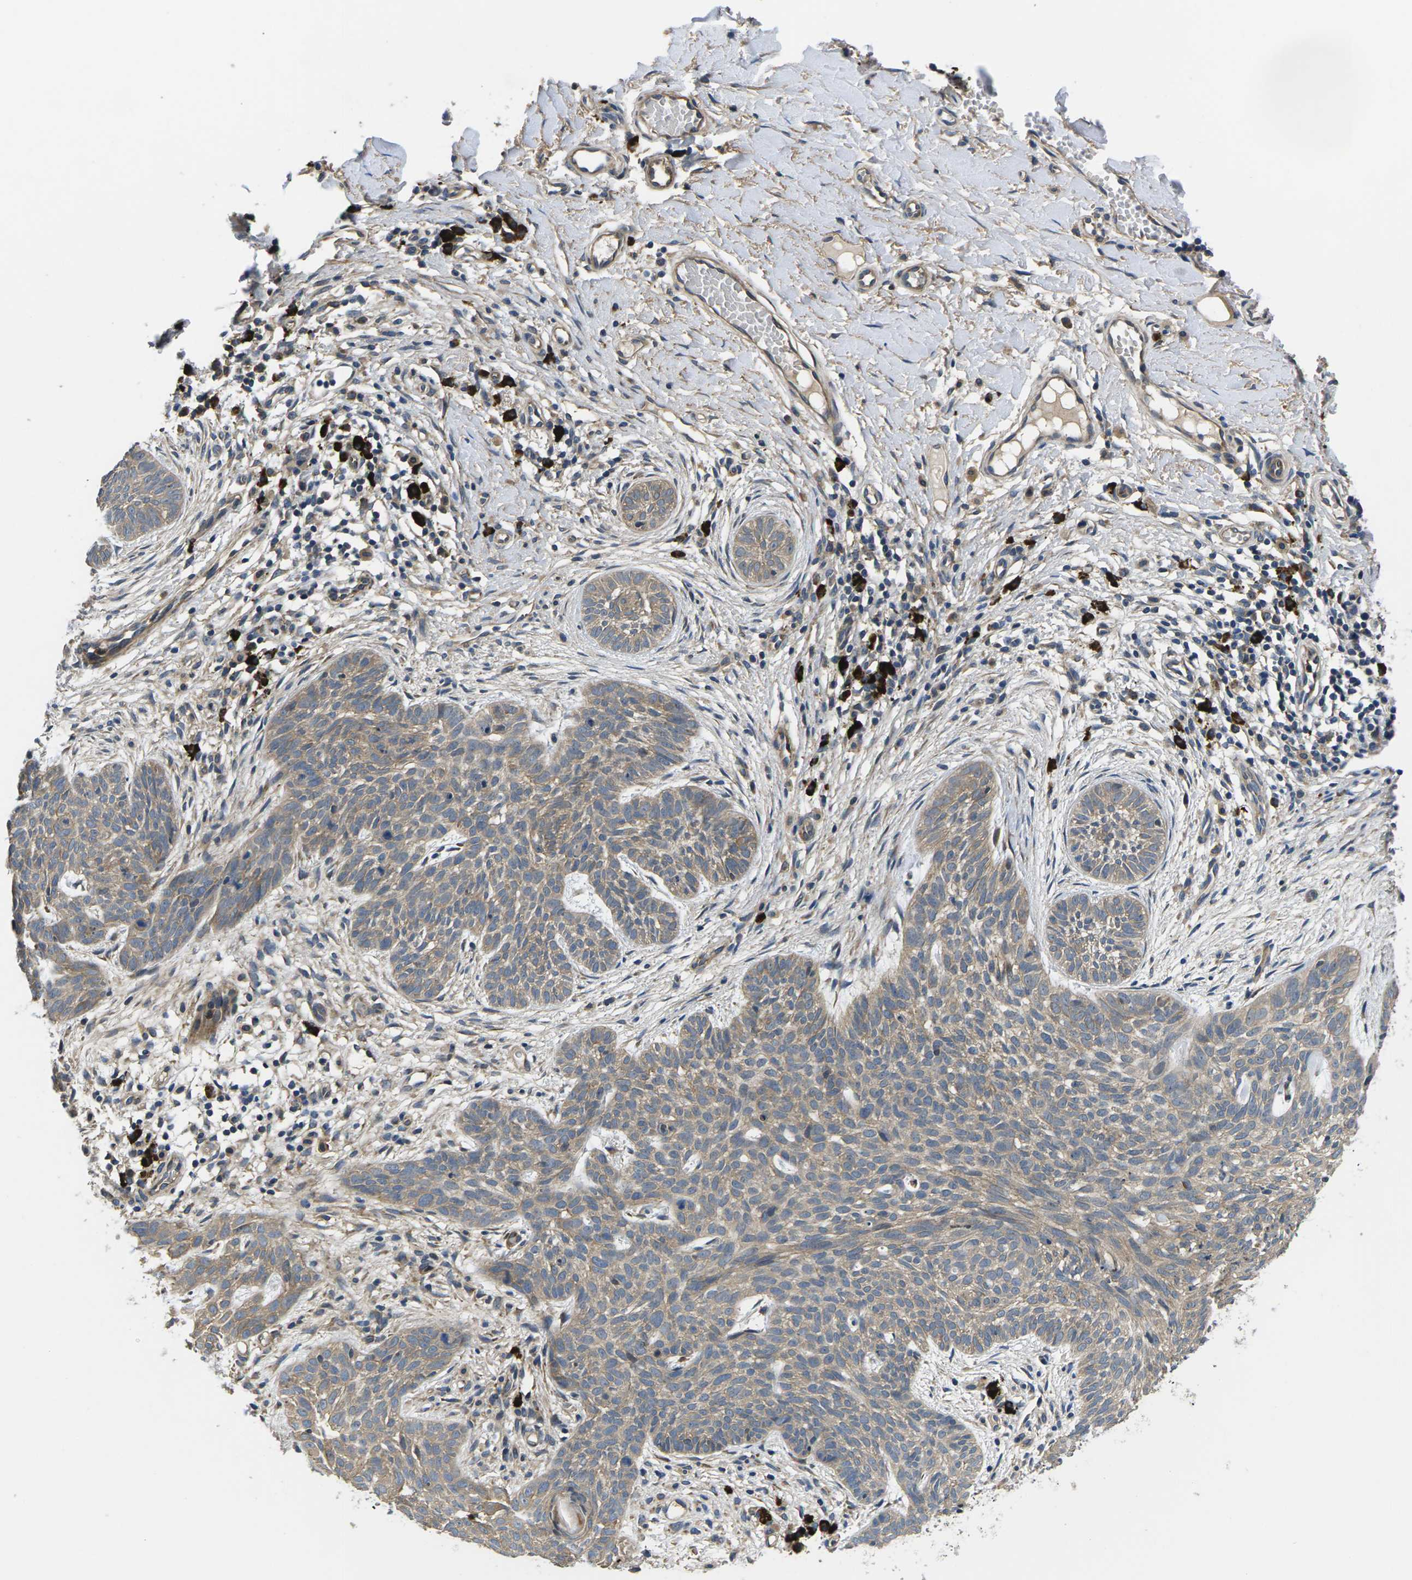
{"staining": {"intensity": "weak", "quantity": ">75%", "location": "cytoplasmic/membranous"}, "tissue": "skin cancer", "cell_type": "Tumor cells", "image_type": "cancer", "snomed": [{"axis": "morphology", "description": "Basal cell carcinoma"}, {"axis": "topography", "description": "Skin"}], "caption": "Skin basal cell carcinoma was stained to show a protein in brown. There is low levels of weak cytoplasmic/membranous positivity in approximately >75% of tumor cells. The protein of interest is stained brown, and the nuclei are stained in blue (DAB IHC with brightfield microscopy, high magnification).", "gene": "PLCE1", "patient": {"sex": "female", "age": 59}}